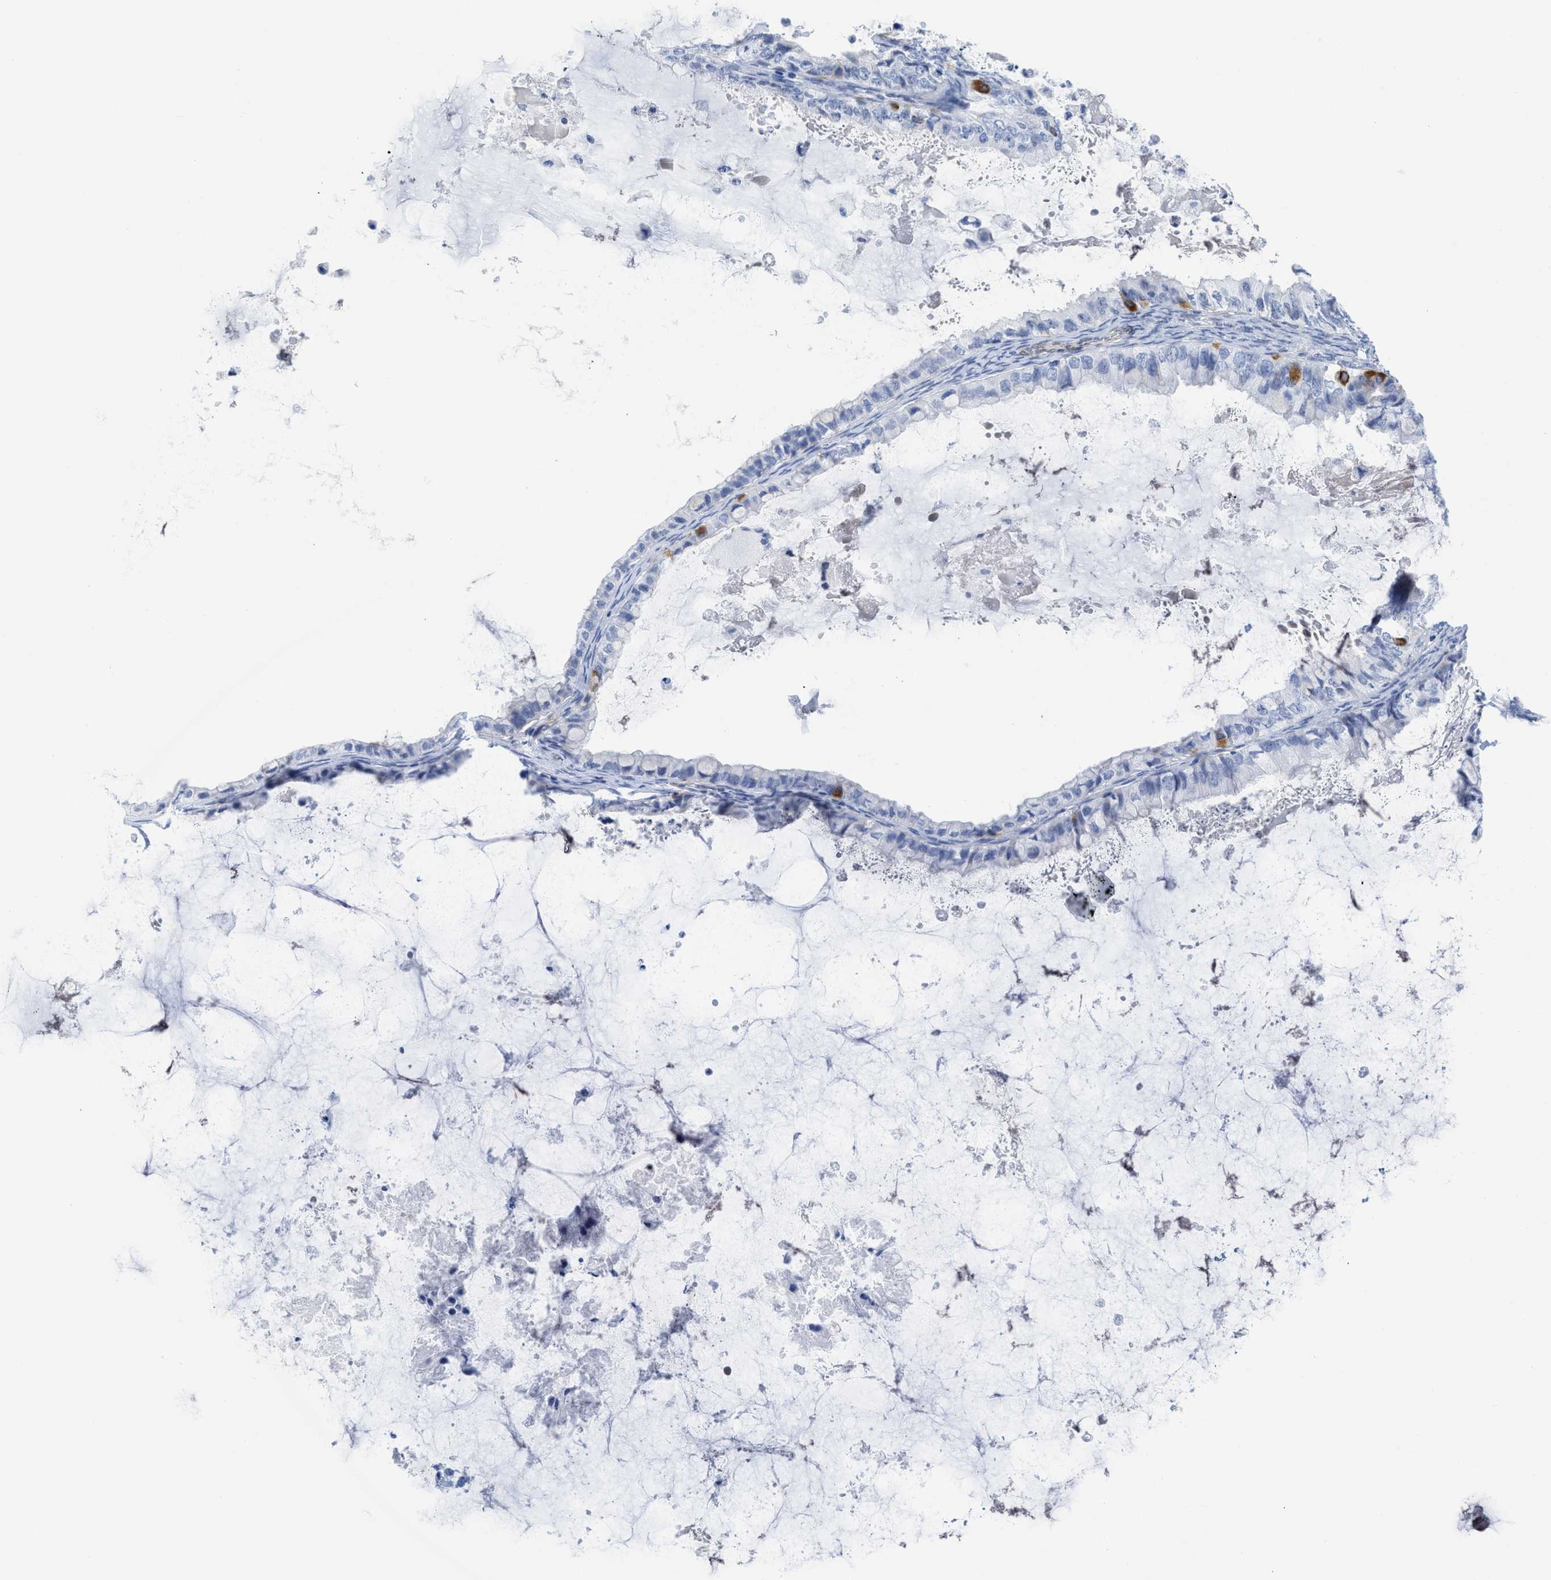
{"staining": {"intensity": "negative", "quantity": "none", "location": "none"}, "tissue": "ovarian cancer", "cell_type": "Tumor cells", "image_type": "cancer", "snomed": [{"axis": "morphology", "description": "Cystadenocarcinoma, mucinous, NOS"}, {"axis": "topography", "description": "Ovary"}], "caption": "Ovarian mucinous cystadenocarcinoma stained for a protein using immunohistochemistry (IHC) exhibits no positivity tumor cells.", "gene": "TUB", "patient": {"sex": "female", "age": 80}}